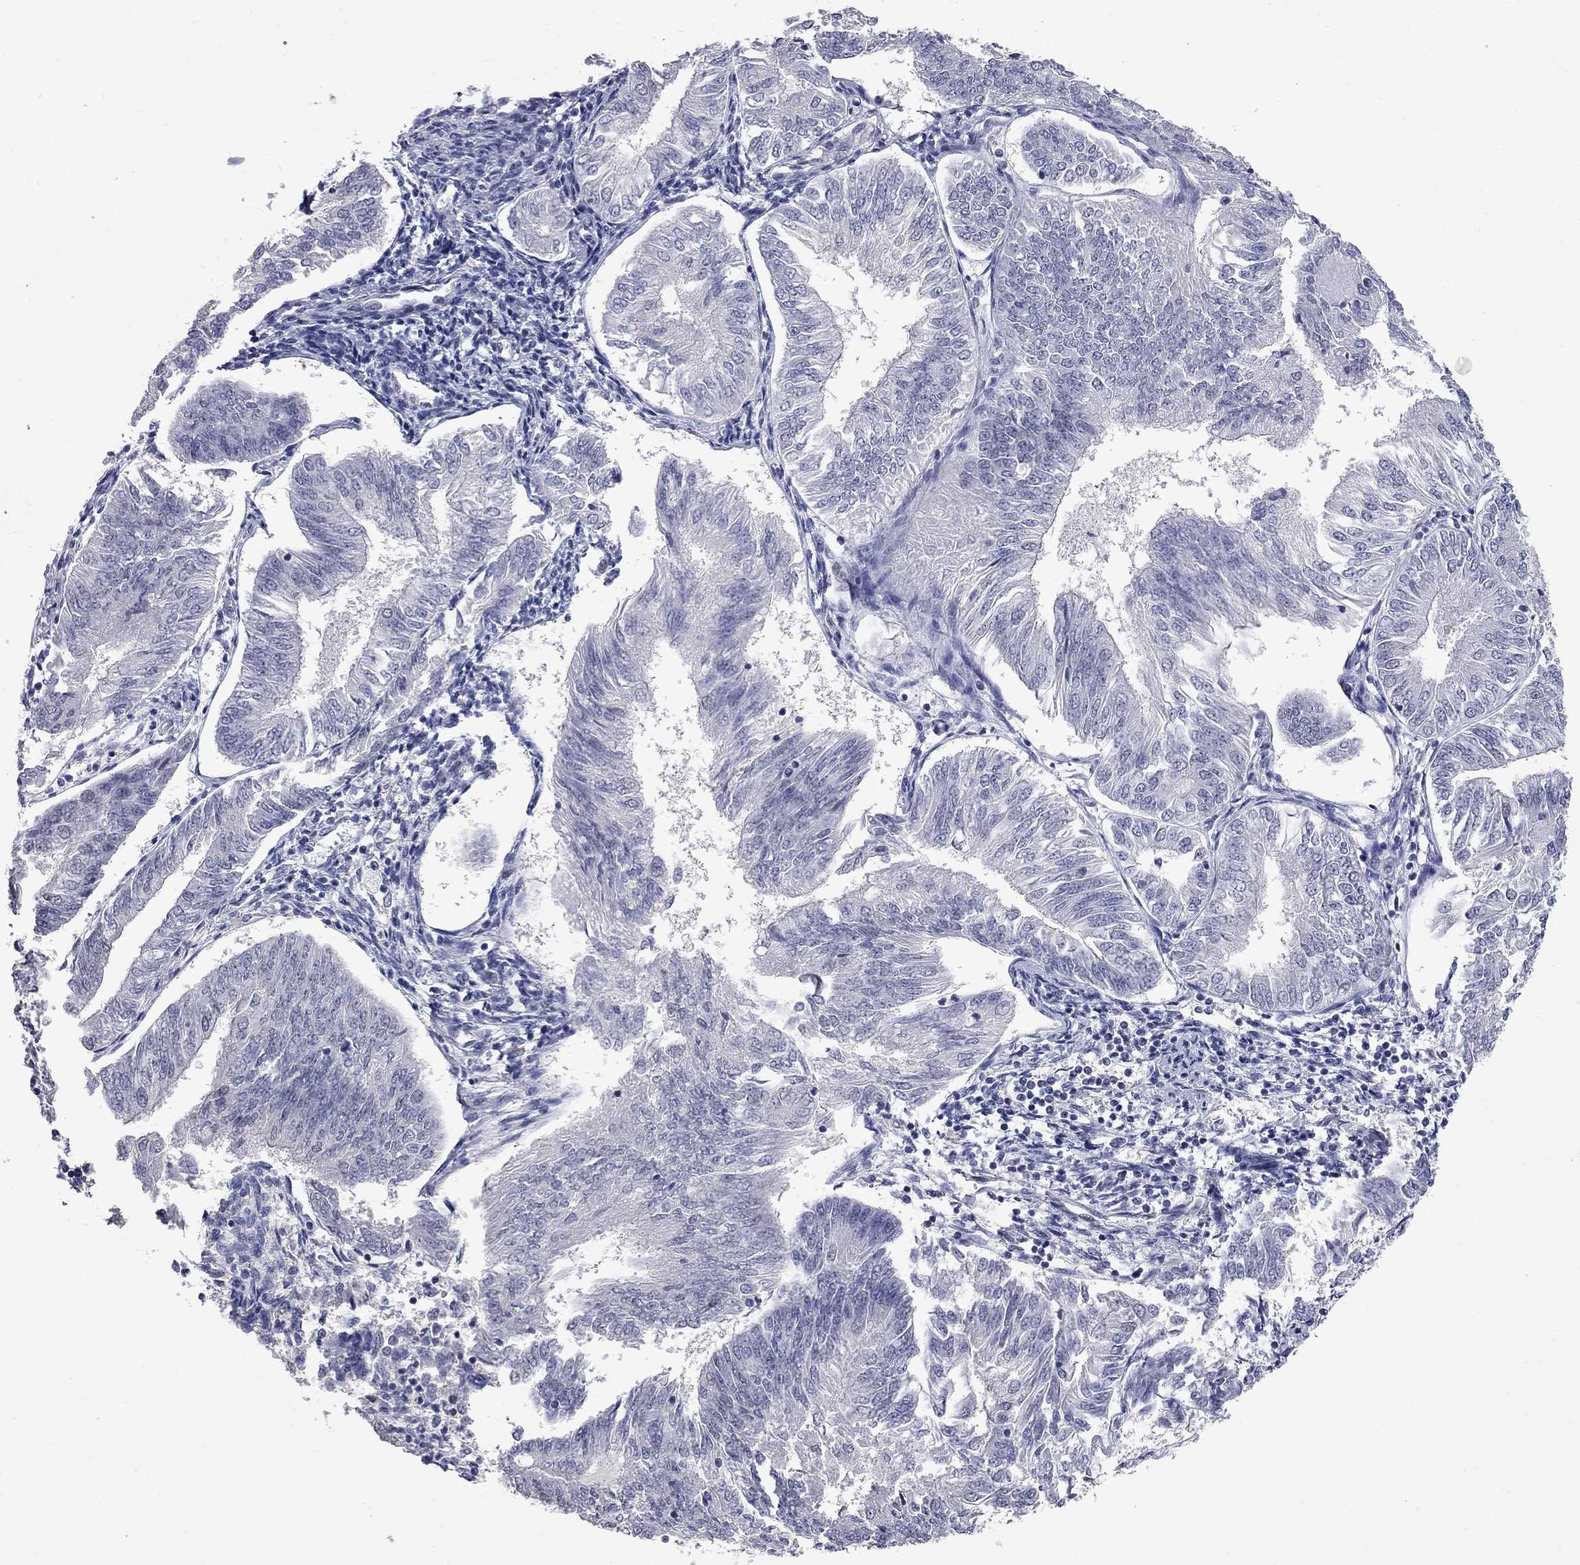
{"staining": {"intensity": "negative", "quantity": "none", "location": "none"}, "tissue": "endometrial cancer", "cell_type": "Tumor cells", "image_type": "cancer", "snomed": [{"axis": "morphology", "description": "Adenocarcinoma, NOS"}, {"axis": "topography", "description": "Endometrium"}], "caption": "DAB (3,3'-diaminobenzidine) immunohistochemical staining of endometrial cancer exhibits no significant staining in tumor cells.", "gene": "ZNF154", "patient": {"sex": "female", "age": 58}}